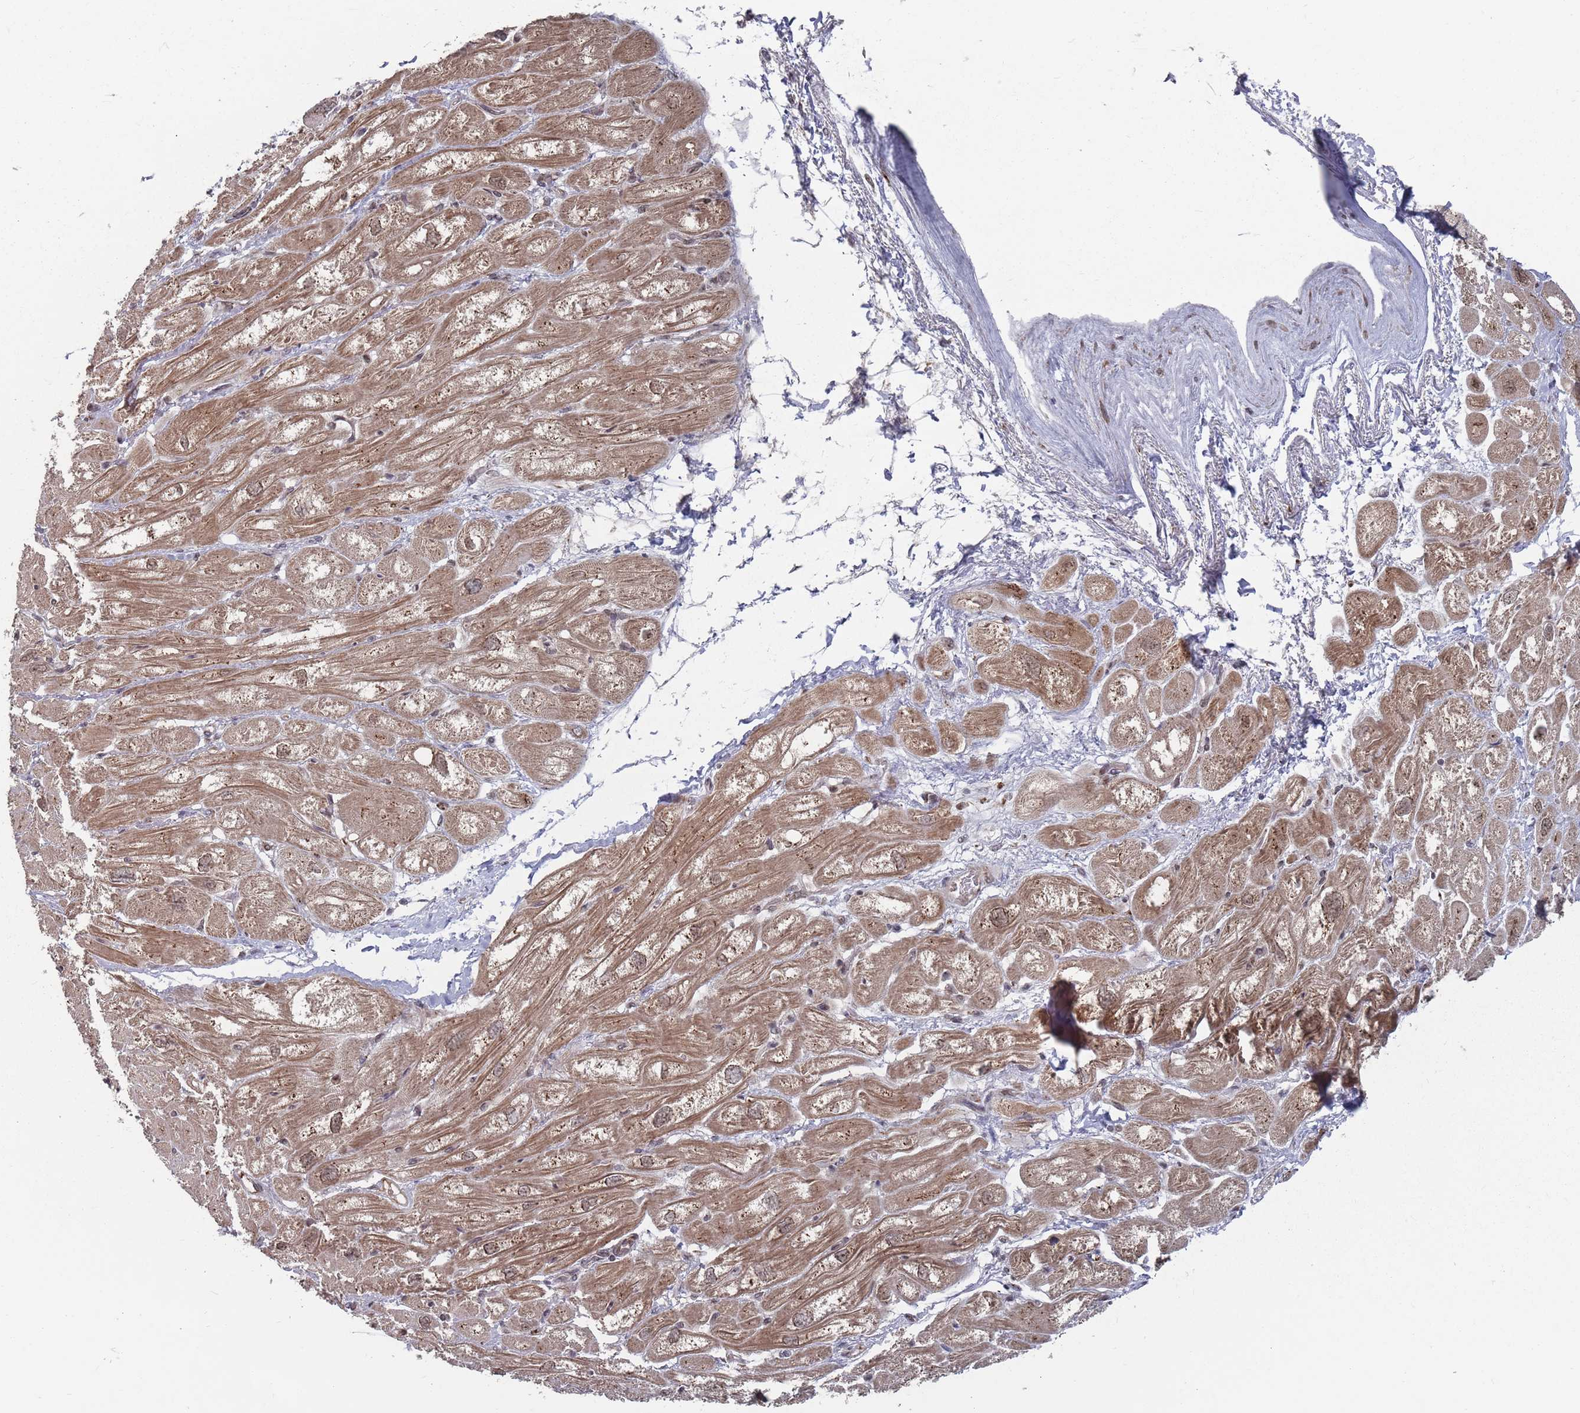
{"staining": {"intensity": "moderate", "quantity": "25%-75%", "location": "cytoplasmic/membranous"}, "tissue": "heart muscle", "cell_type": "Cardiomyocytes", "image_type": "normal", "snomed": [{"axis": "morphology", "description": "Normal tissue, NOS"}, {"axis": "topography", "description": "Heart"}], "caption": "Cardiomyocytes reveal medium levels of moderate cytoplasmic/membranous staining in approximately 25%-75% of cells in normal heart muscle.", "gene": "FMO4", "patient": {"sex": "male", "age": 50}}